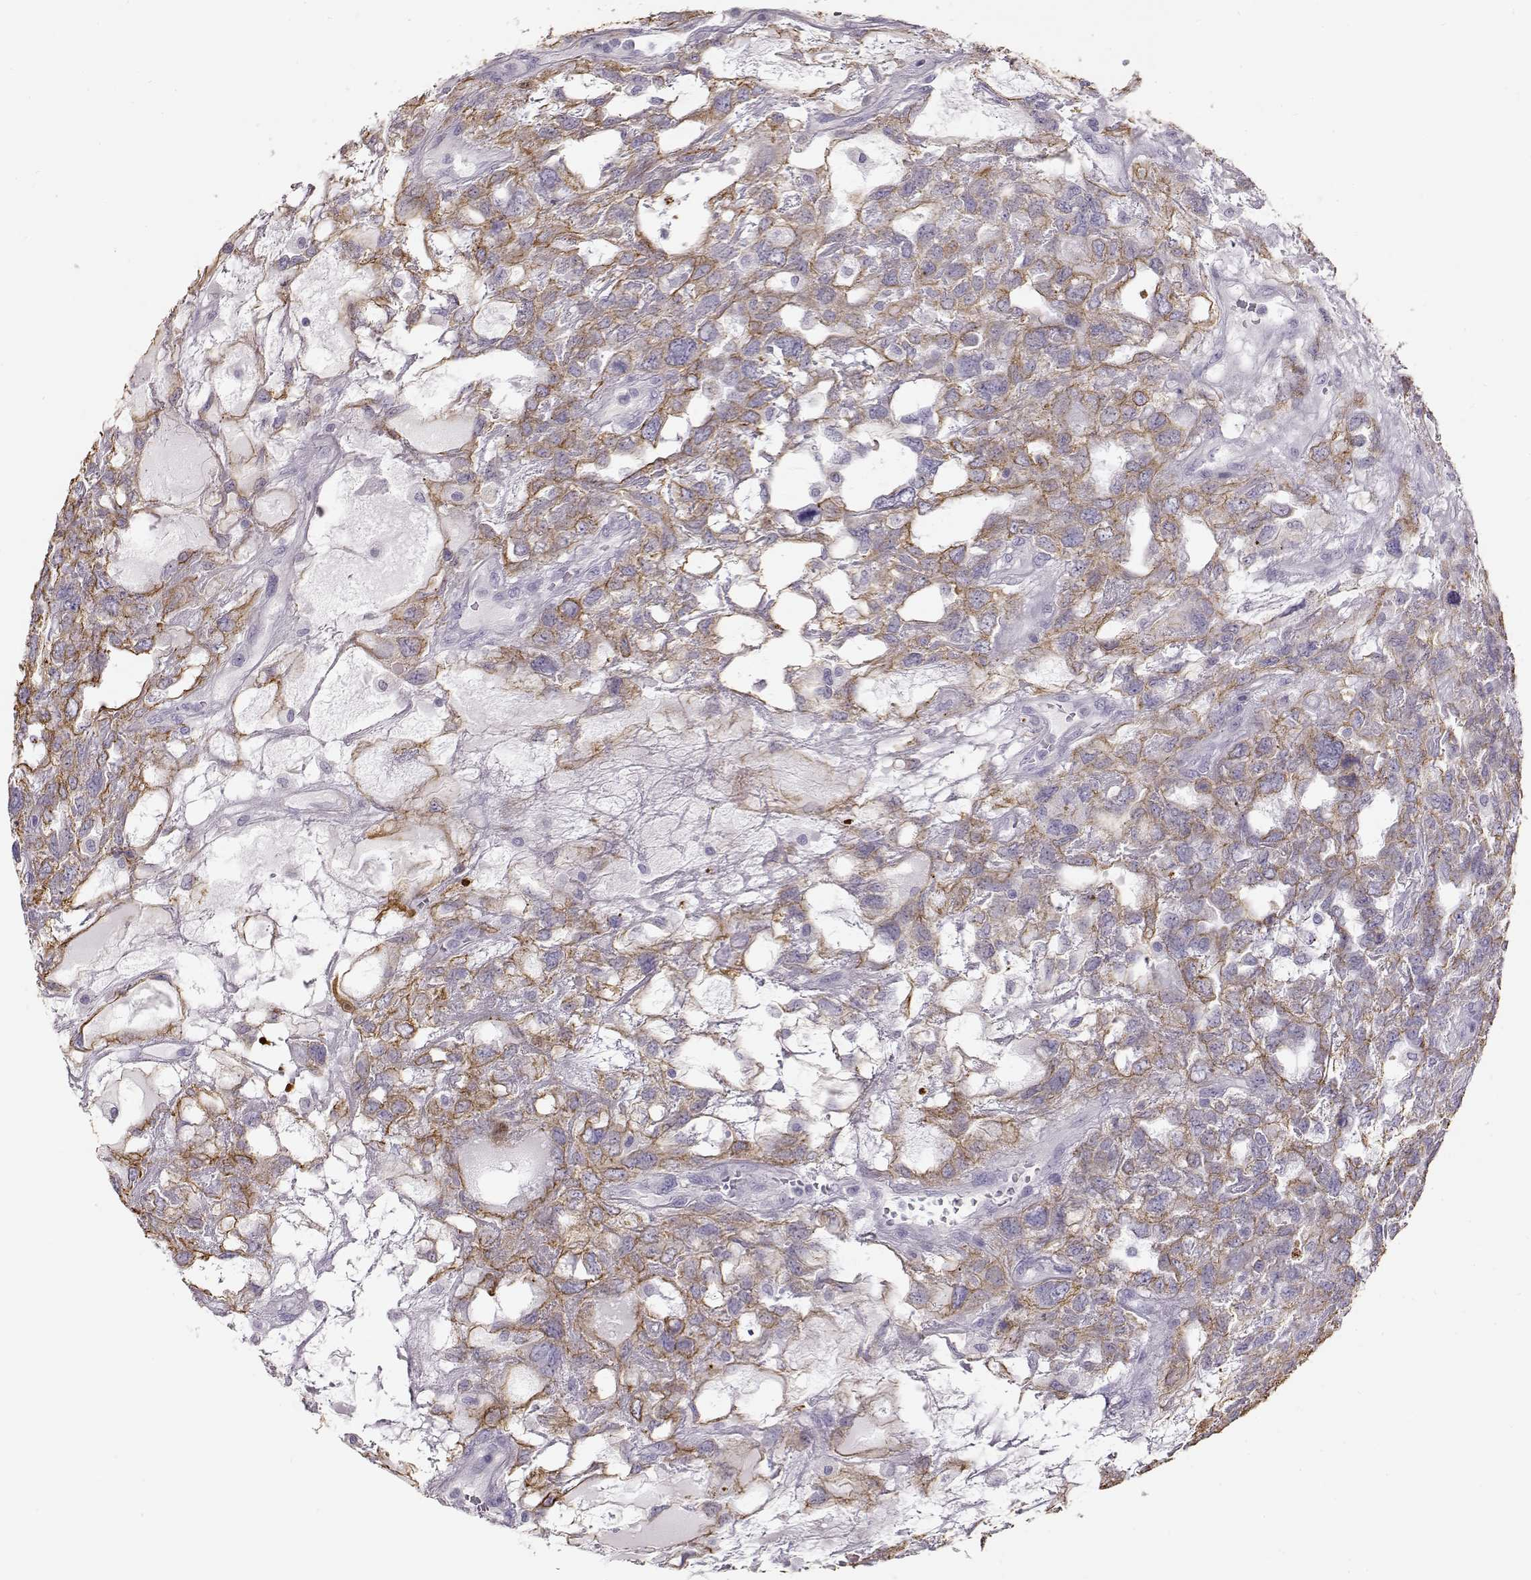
{"staining": {"intensity": "strong", "quantity": "25%-75%", "location": "cytoplasmic/membranous"}, "tissue": "testis cancer", "cell_type": "Tumor cells", "image_type": "cancer", "snomed": [{"axis": "morphology", "description": "Seminoma, NOS"}, {"axis": "topography", "description": "Testis"}], "caption": "Human testis cancer stained for a protein (brown) reveals strong cytoplasmic/membranous positive positivity in about 25%-75% of tumor cells.", "gene": "S100B", "patient": {"sex": "male", "age": 52}}